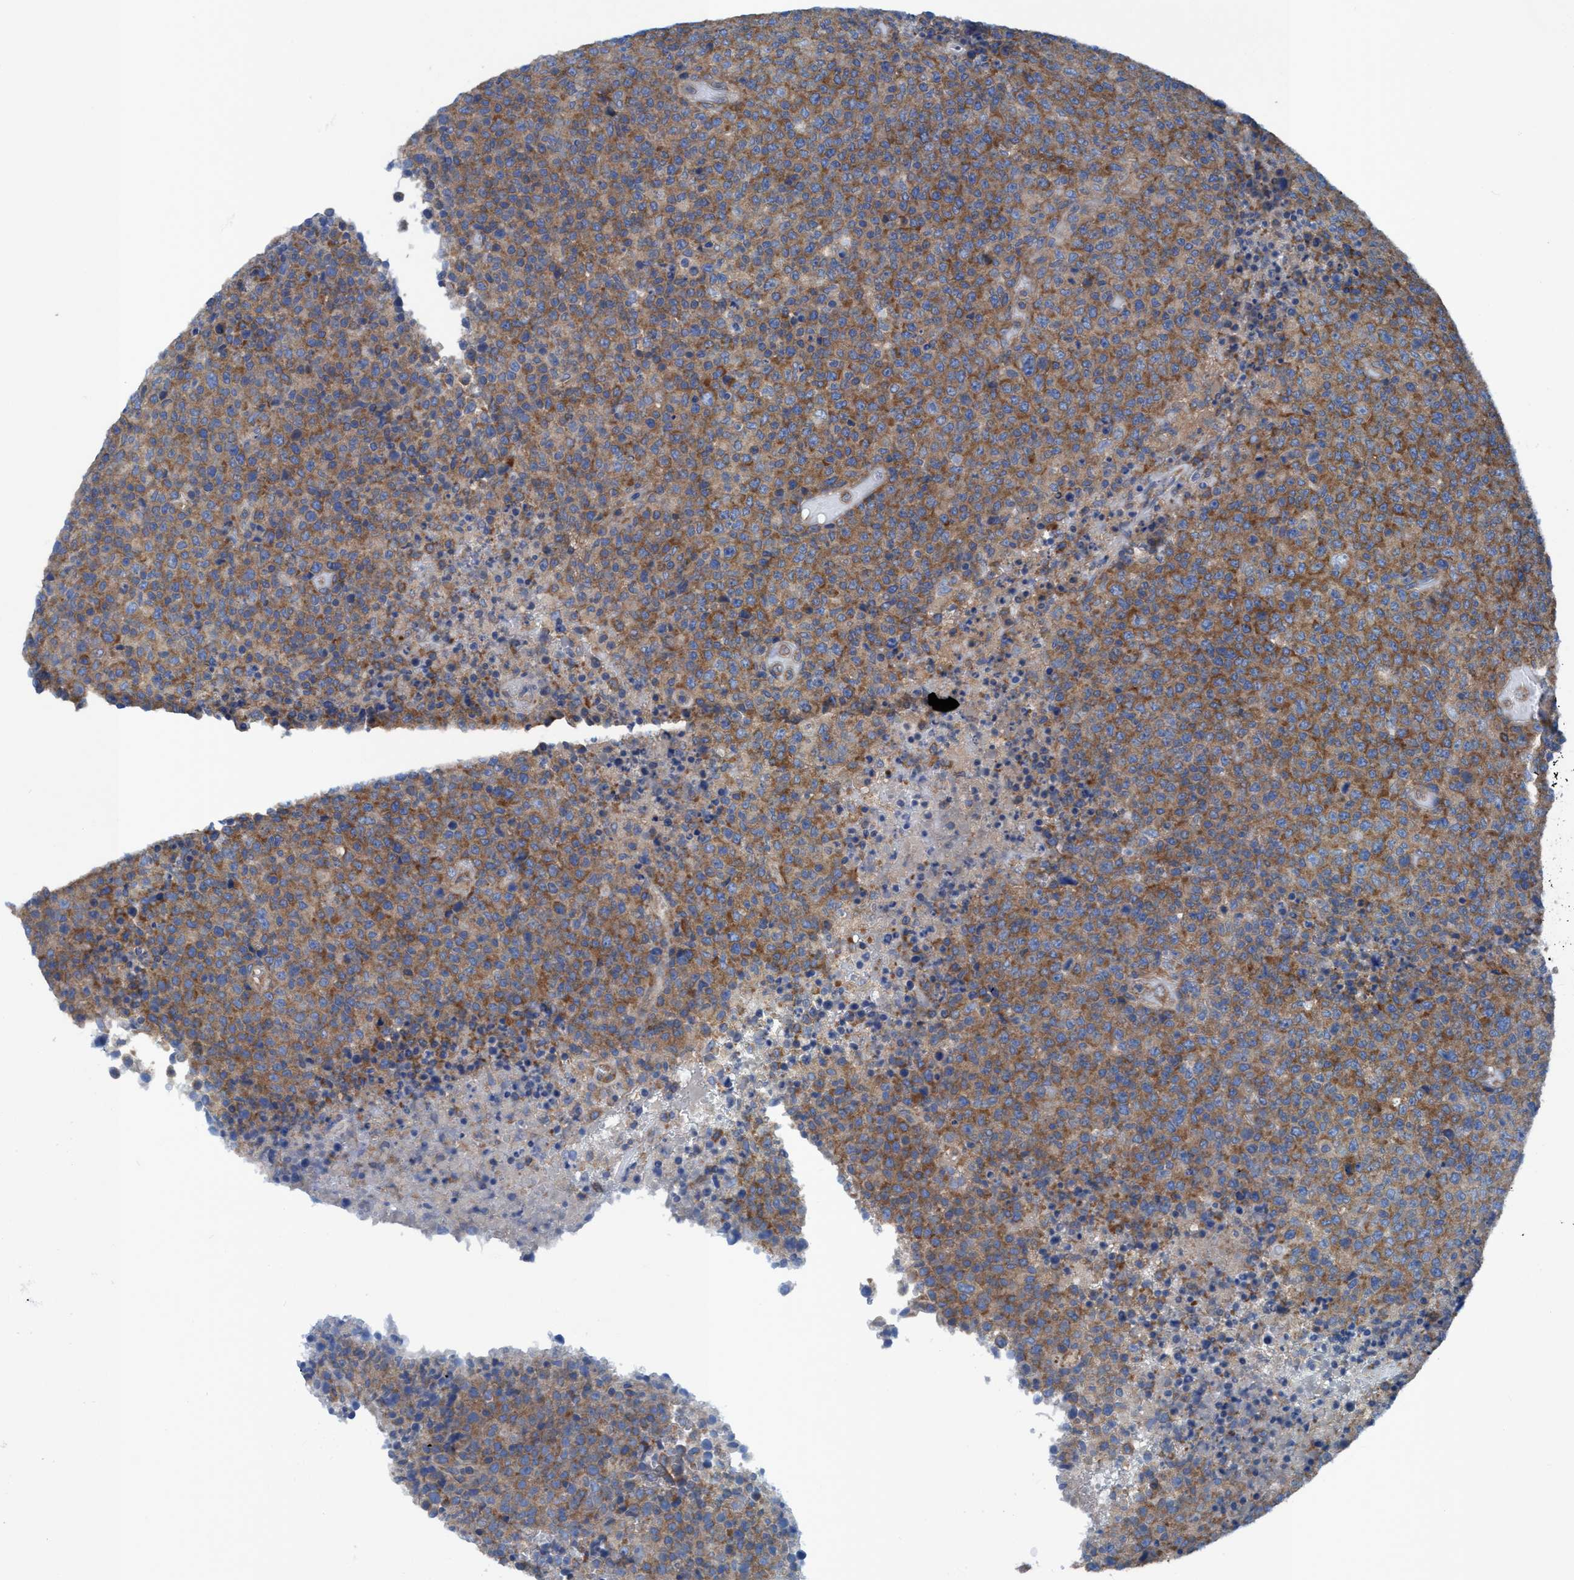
{"staining": {"intensity": "moderate", "quantity": ">75%", "location": "cytoplasmic/membranous"}, "tissue": "lymphoma", "cell_type": "Tumor cells", "image_type": "cancer", "snomed": [{"axis": "morphology", "description": "Malignant lymphoma, non-Hodgkin's type, High grade"}, {"axis": "topography", "description": "Lymph node"}], "caption": "IHC of lymphoma exhibits medium levels of moderate cytoplasmic/membranous staining in about >75% of tumor cells.", "gene": "NMT1", "patient": {"sex": "male", "age": 13}}